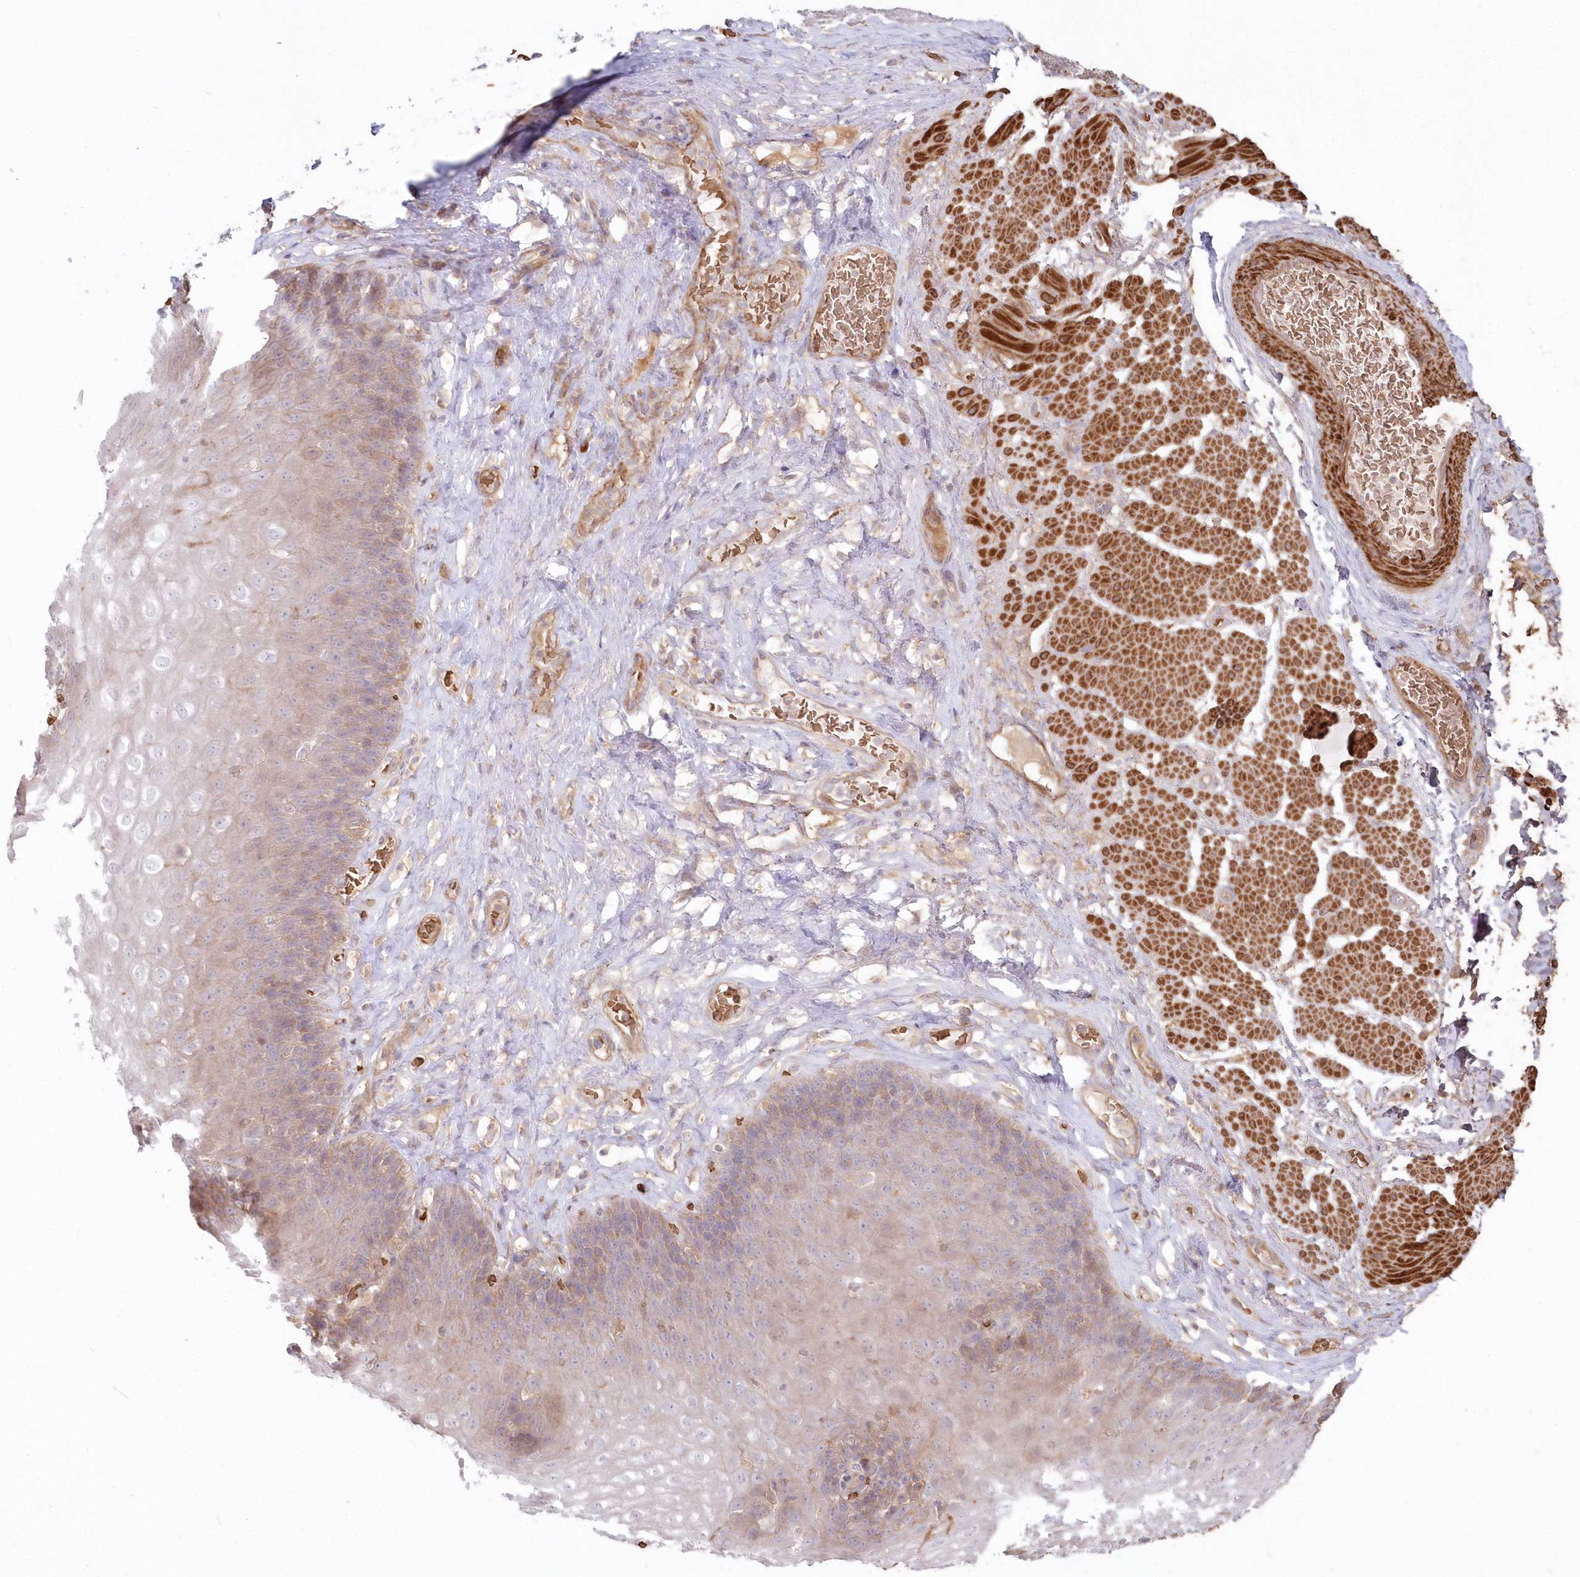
{"staining": {"intensity": "weak", "quantity": "<25%", "location": "cytoplasmic/membranous"}, "tissue": "esophagus", "cell_type": "Squamous epithelial cells", "image_type": "normal", "snomed": [{"axis": "morphology", "description": "Normal tissue, NOS"}, {"axis": "topography", "description": "Esophagus"}], "caption": "Esophagus was stained to show a protein in brown. There is no significant staining in squamous epithelial cells. (DAB immunohistochemistry (IHC) with hematoxylin counter stain).", "gene": "SERINC1", "patient": {"sex": "female", "age": 66}}